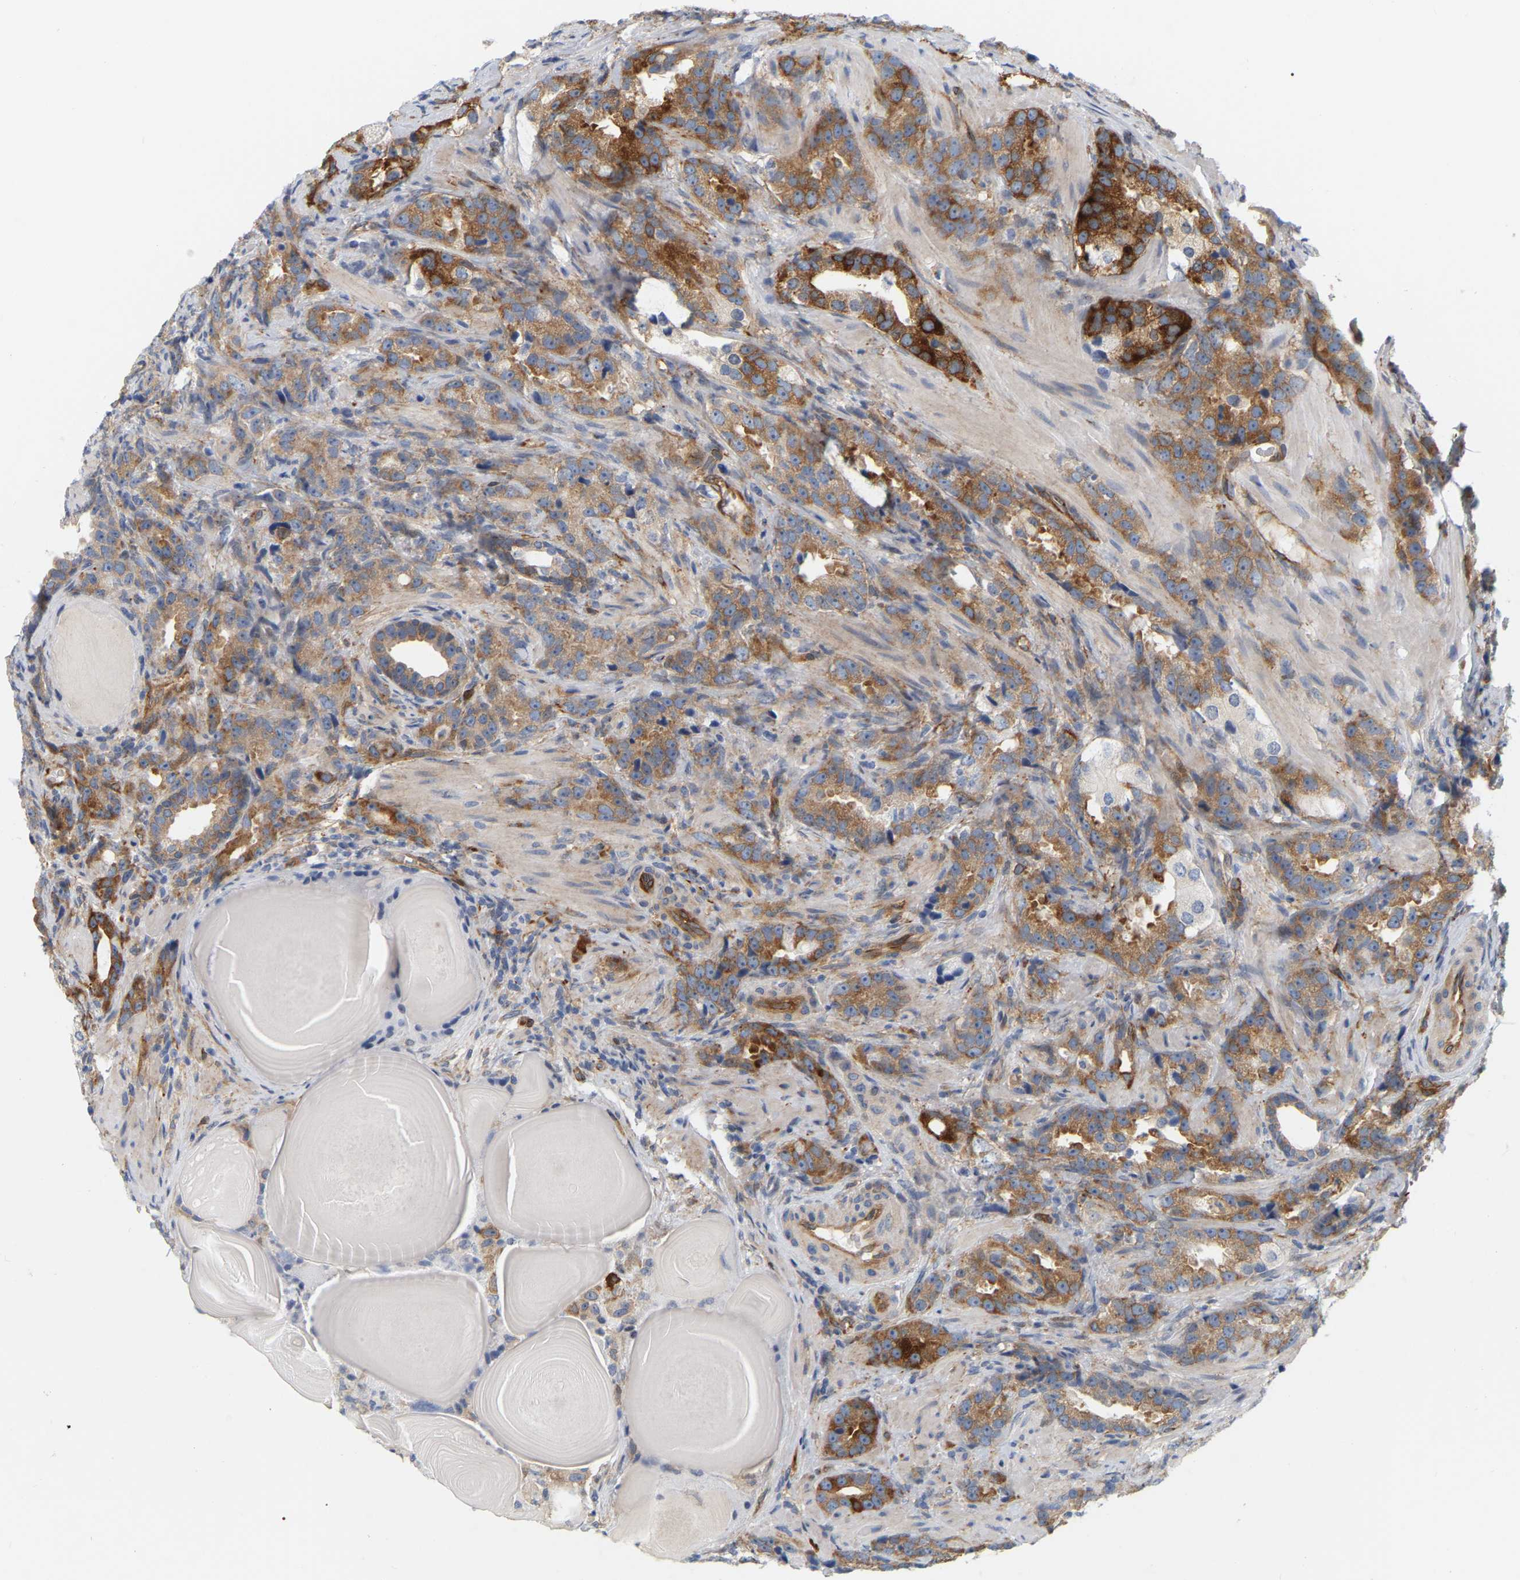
{"staining": {"intensity": "strong", "quantity": "25%-75%", "location": "cytoplasmic/membranous"}, "tissue": "prostate cancer", "cell_type": "Tumor cells", "image_type": "cancer", "snomed": [{"axis": "morphology", "description": "Adenocarcinoma, High grade"}, {"axis": "topography", "description": "Prostate"}], "caption": "Immunohistochemical staining of prostate cancer demonstrates high levels of strong cytoplasmic/membranous positivity in approximately 25%-75% of tumor cells.", "gene": "RAPH1", "patient": {"sex": "male", "age": 63}}